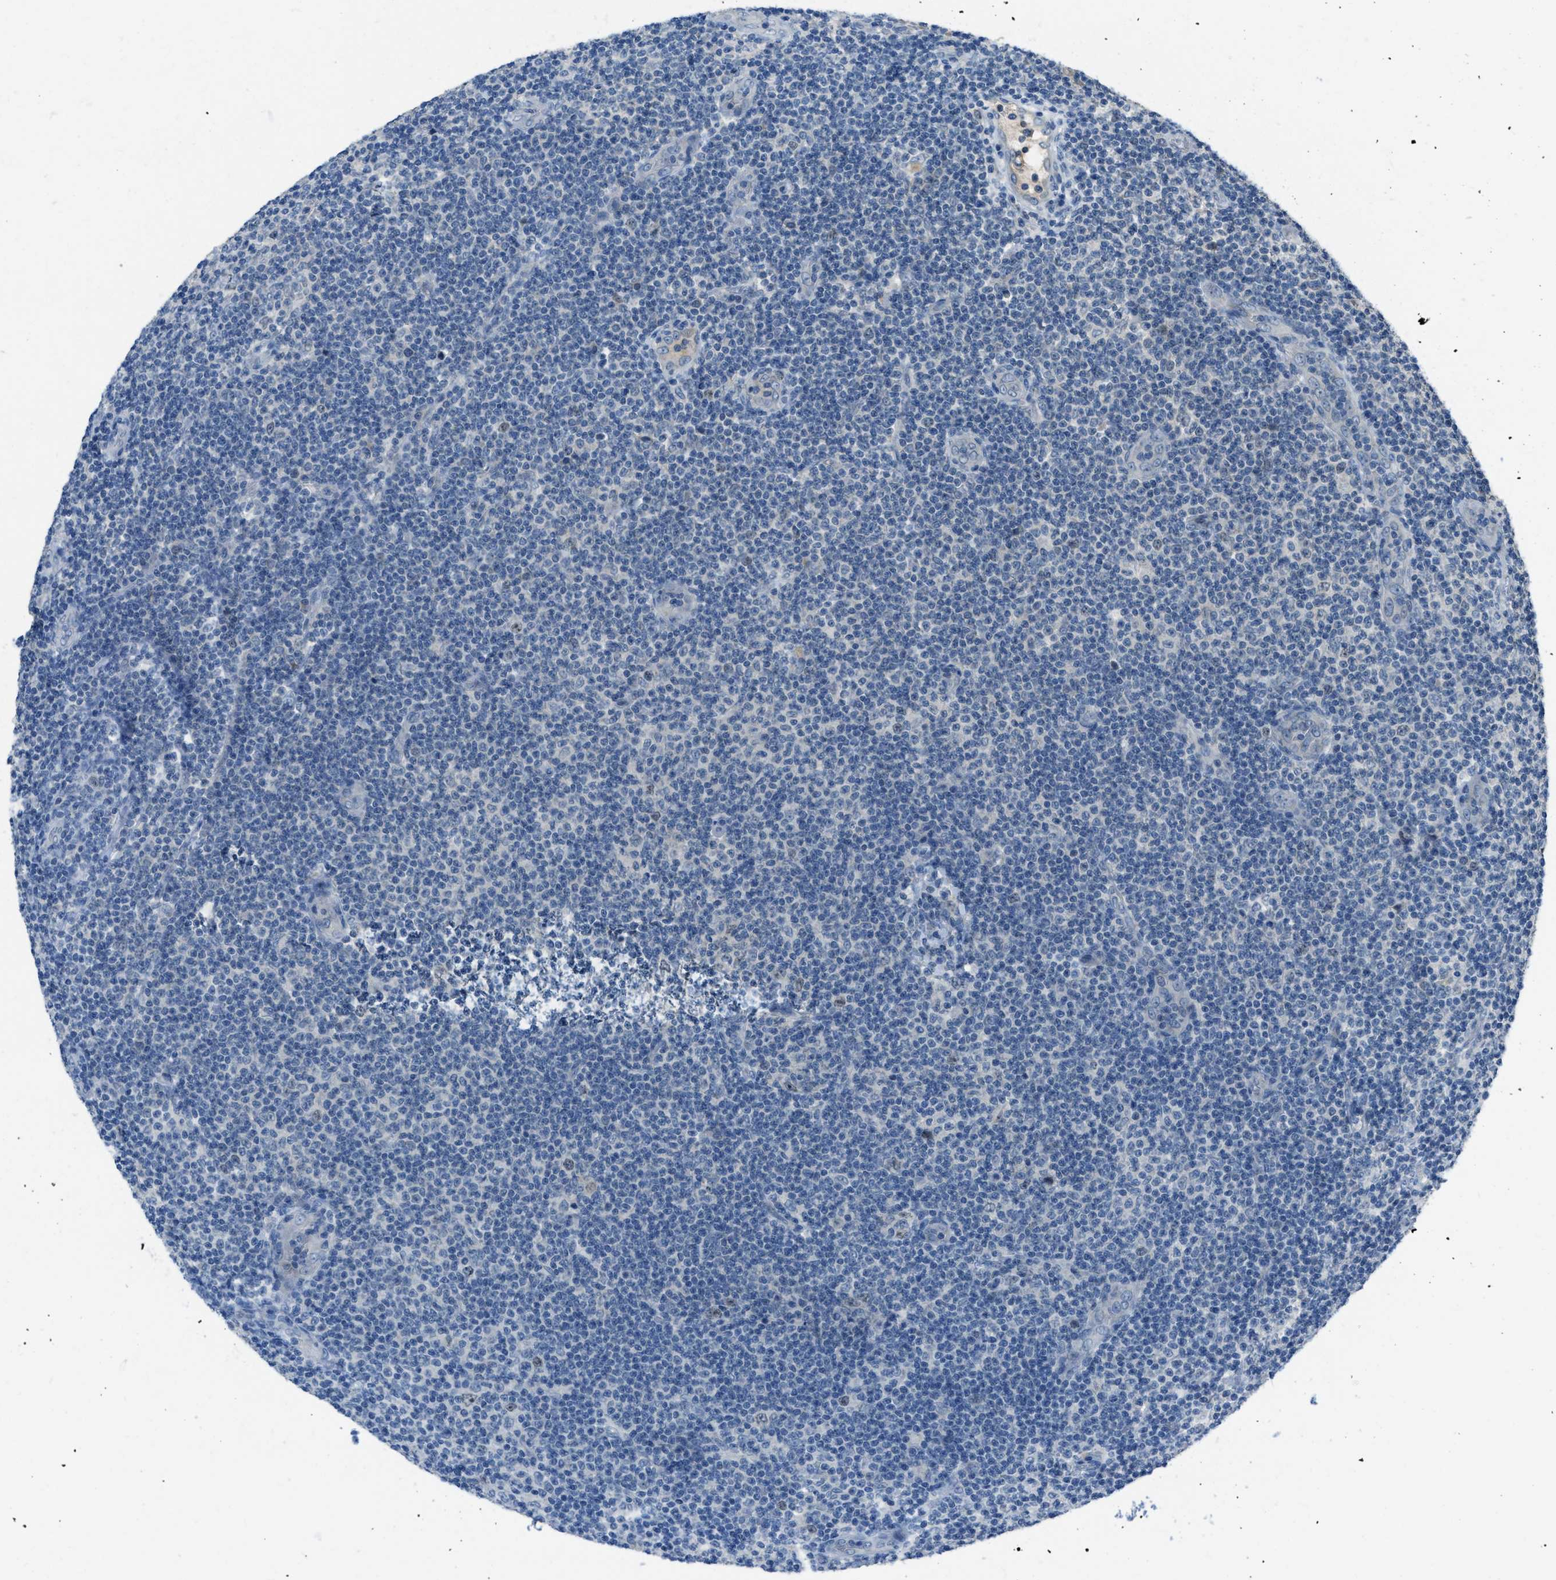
{"staining": {"intensity": "moderate", "quantity": "<25%", "location": "nuclear"}, "tissue": "lymphoma", "cell_type": "Tumor cells", "image_type": "cancer", "snomed": [{"axis": "morphology", "description": "Malignant lymphoma, non-Hodgkin's type, Low grade"}, {"axis": "topography", "description": "Lymph node"}], "caption": "Tumor cells exhibit moderate nuclear expression in approximately <25% of cells in malignant lymphoma, non-Hodgkin's type (low-grade). The protein of interest is stained brown, and the nuclei are stained in blue (DAB (3,3'-diaminobenzidine) IHC with brightfield microscopy, high magnification).", "gene": "MIS18A", "patient": {"sex": "male", "age": 83}}